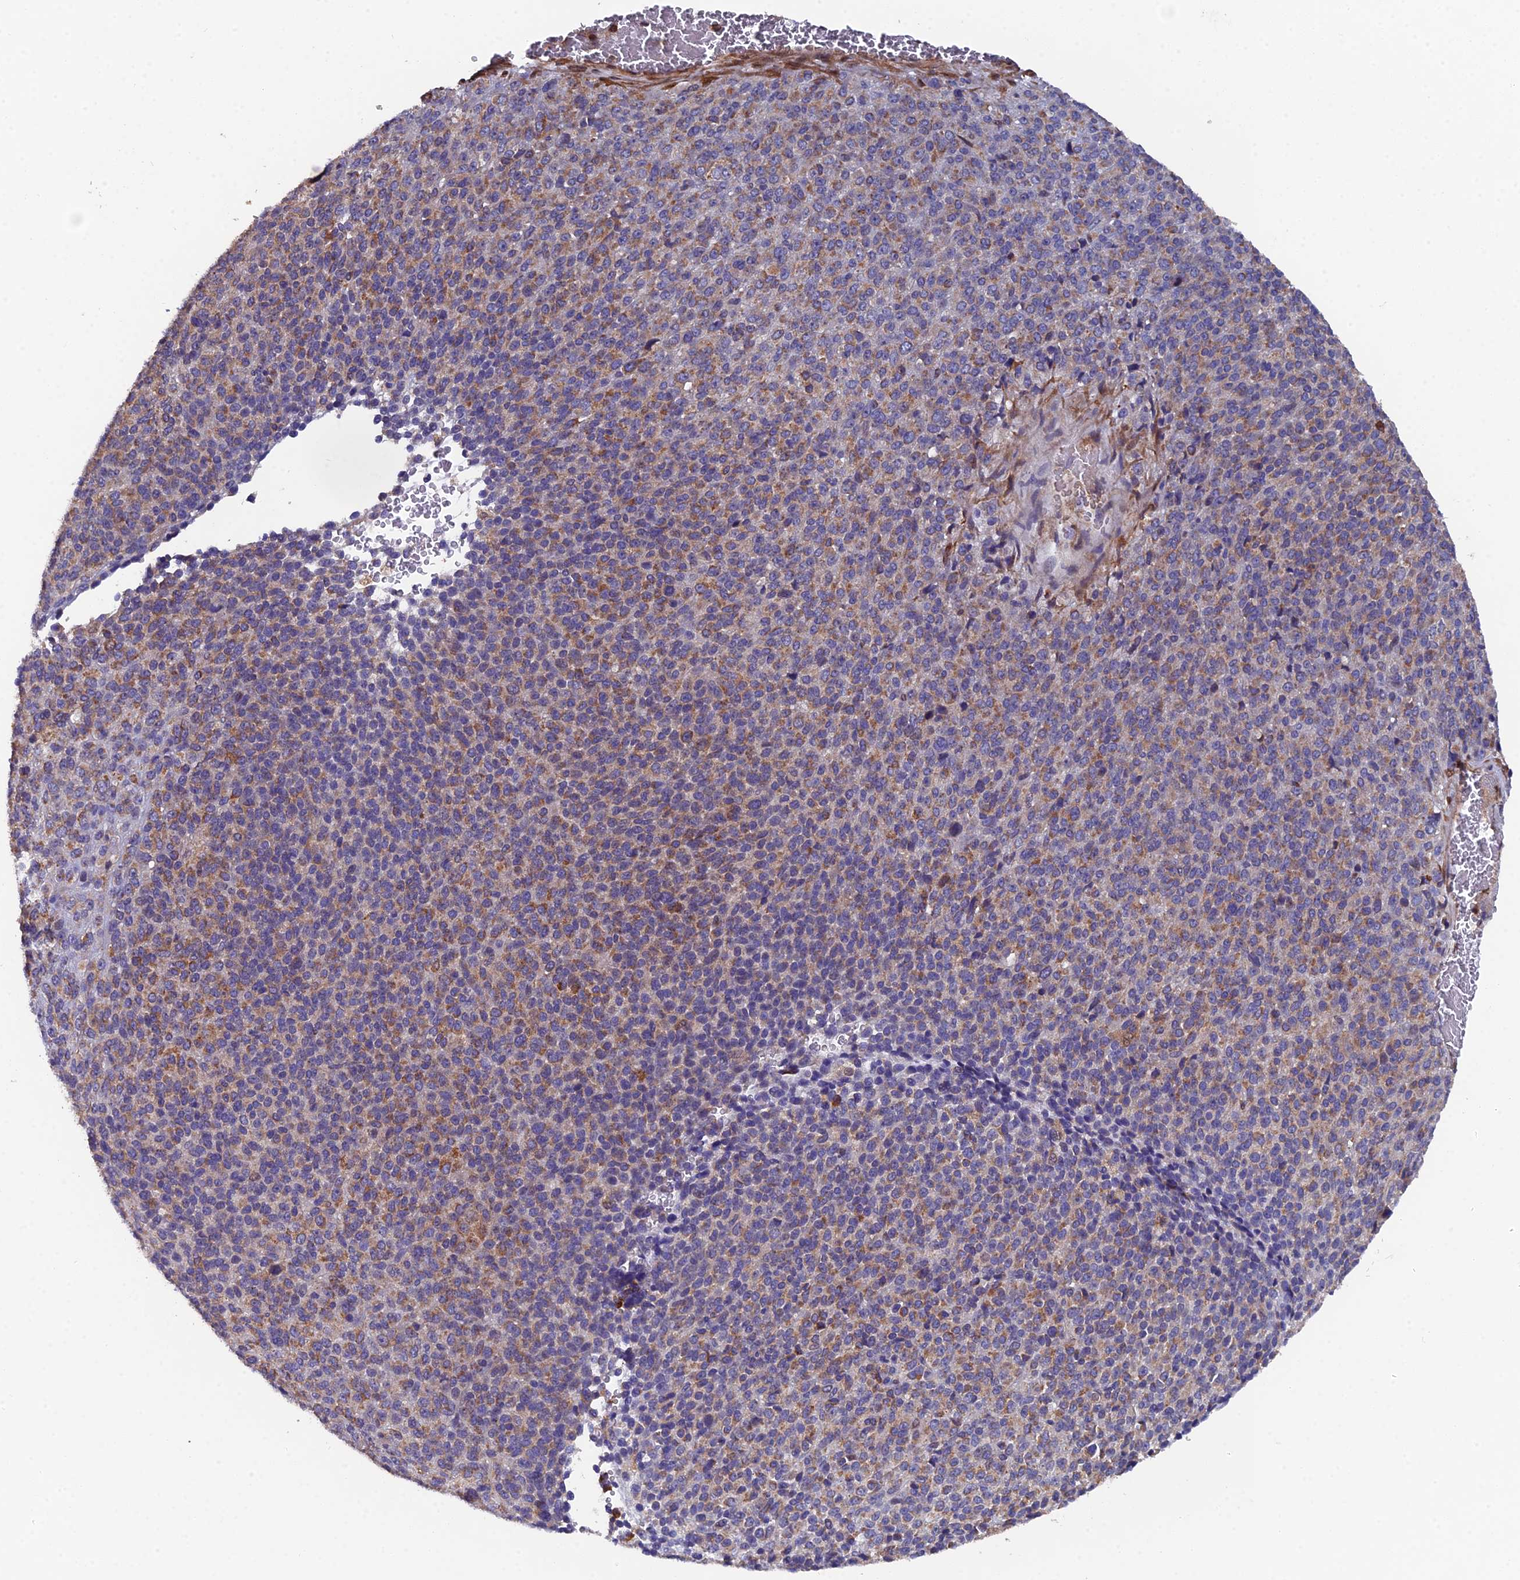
{"staining": {"intensity": "moderate", "quantity": "25%-75%", "location": "cytoplasmic/membranous"}, "tissue": "melanoma", "cell_type": "Tumor cells", "image_type": "cancer", "snomed": [{"axis": "morphology", "description": "Malignant melanoma, Metastatic site"}, {"axis": "topography", "description": "Brain"}], "caption": "Human malignant melanoma (metastatic site) stained for a protein (brown) displays moderate cytoplasmic/membranous positive staining in about 25%-75% of tumor cells.", "gene": "GALK2", "patient": {"sex": "female", "age": 56}}